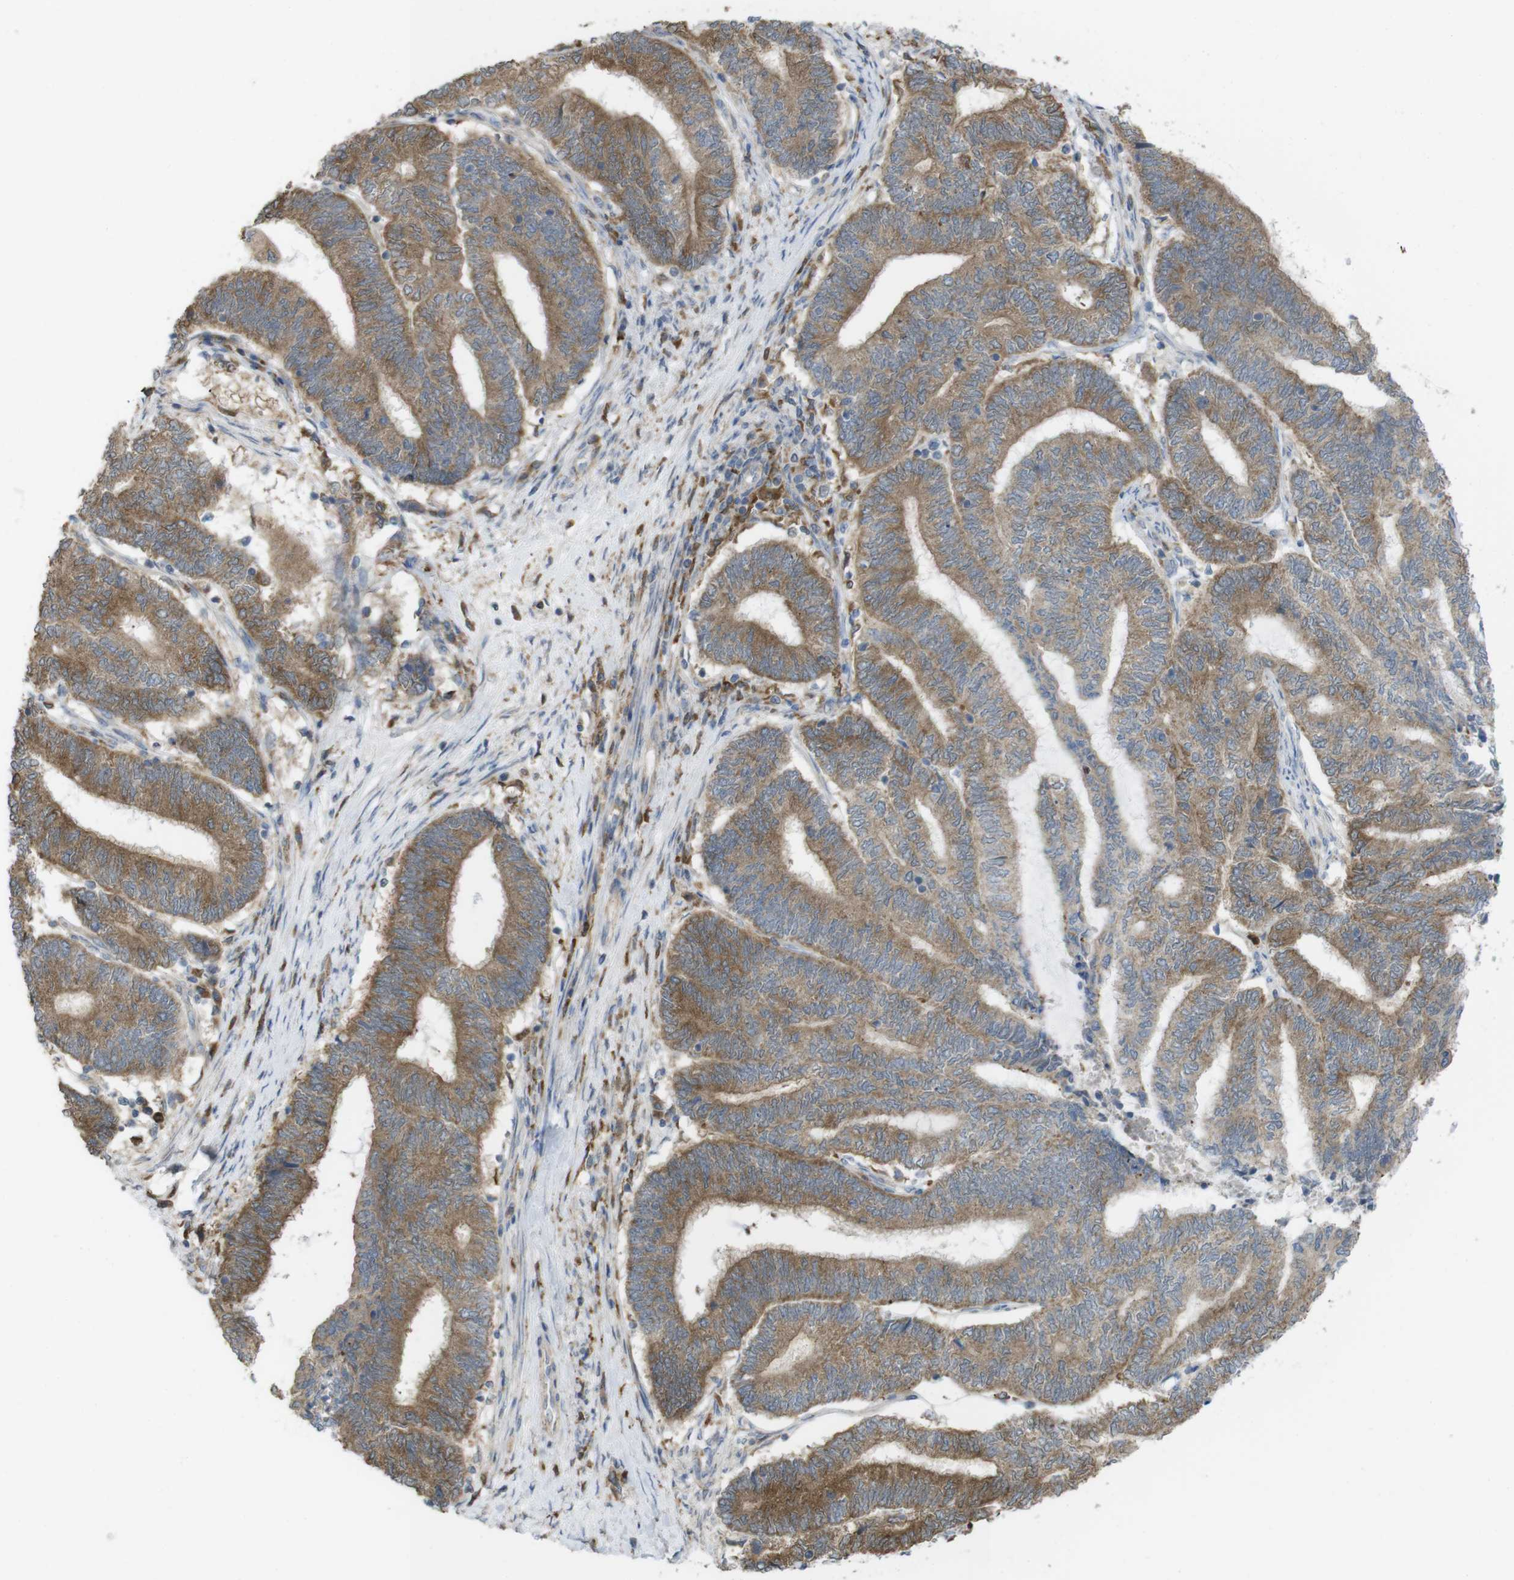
{"staining": {"intensity": "moderate", "quantity": ">75%", "location": "cytoplasmic/membranous"}, "tissue": "endometrial cancer", "cell_type": "Tumor cells", "image_type": "cancer", "snomed": [{"axis": "morphology", "description": "Adenocarcinoma, NOS"}, {"axis": "topography", "description": "Uterus"}, {"axis": "topography", "description": "Endometrium"}], "caption": "Endometrial adenocarcinoma stained with a protein marker exhibits moderate staining in tumor cells.", "gene": "PRKCD", "patient": {"sex": "female", "age": 70}}